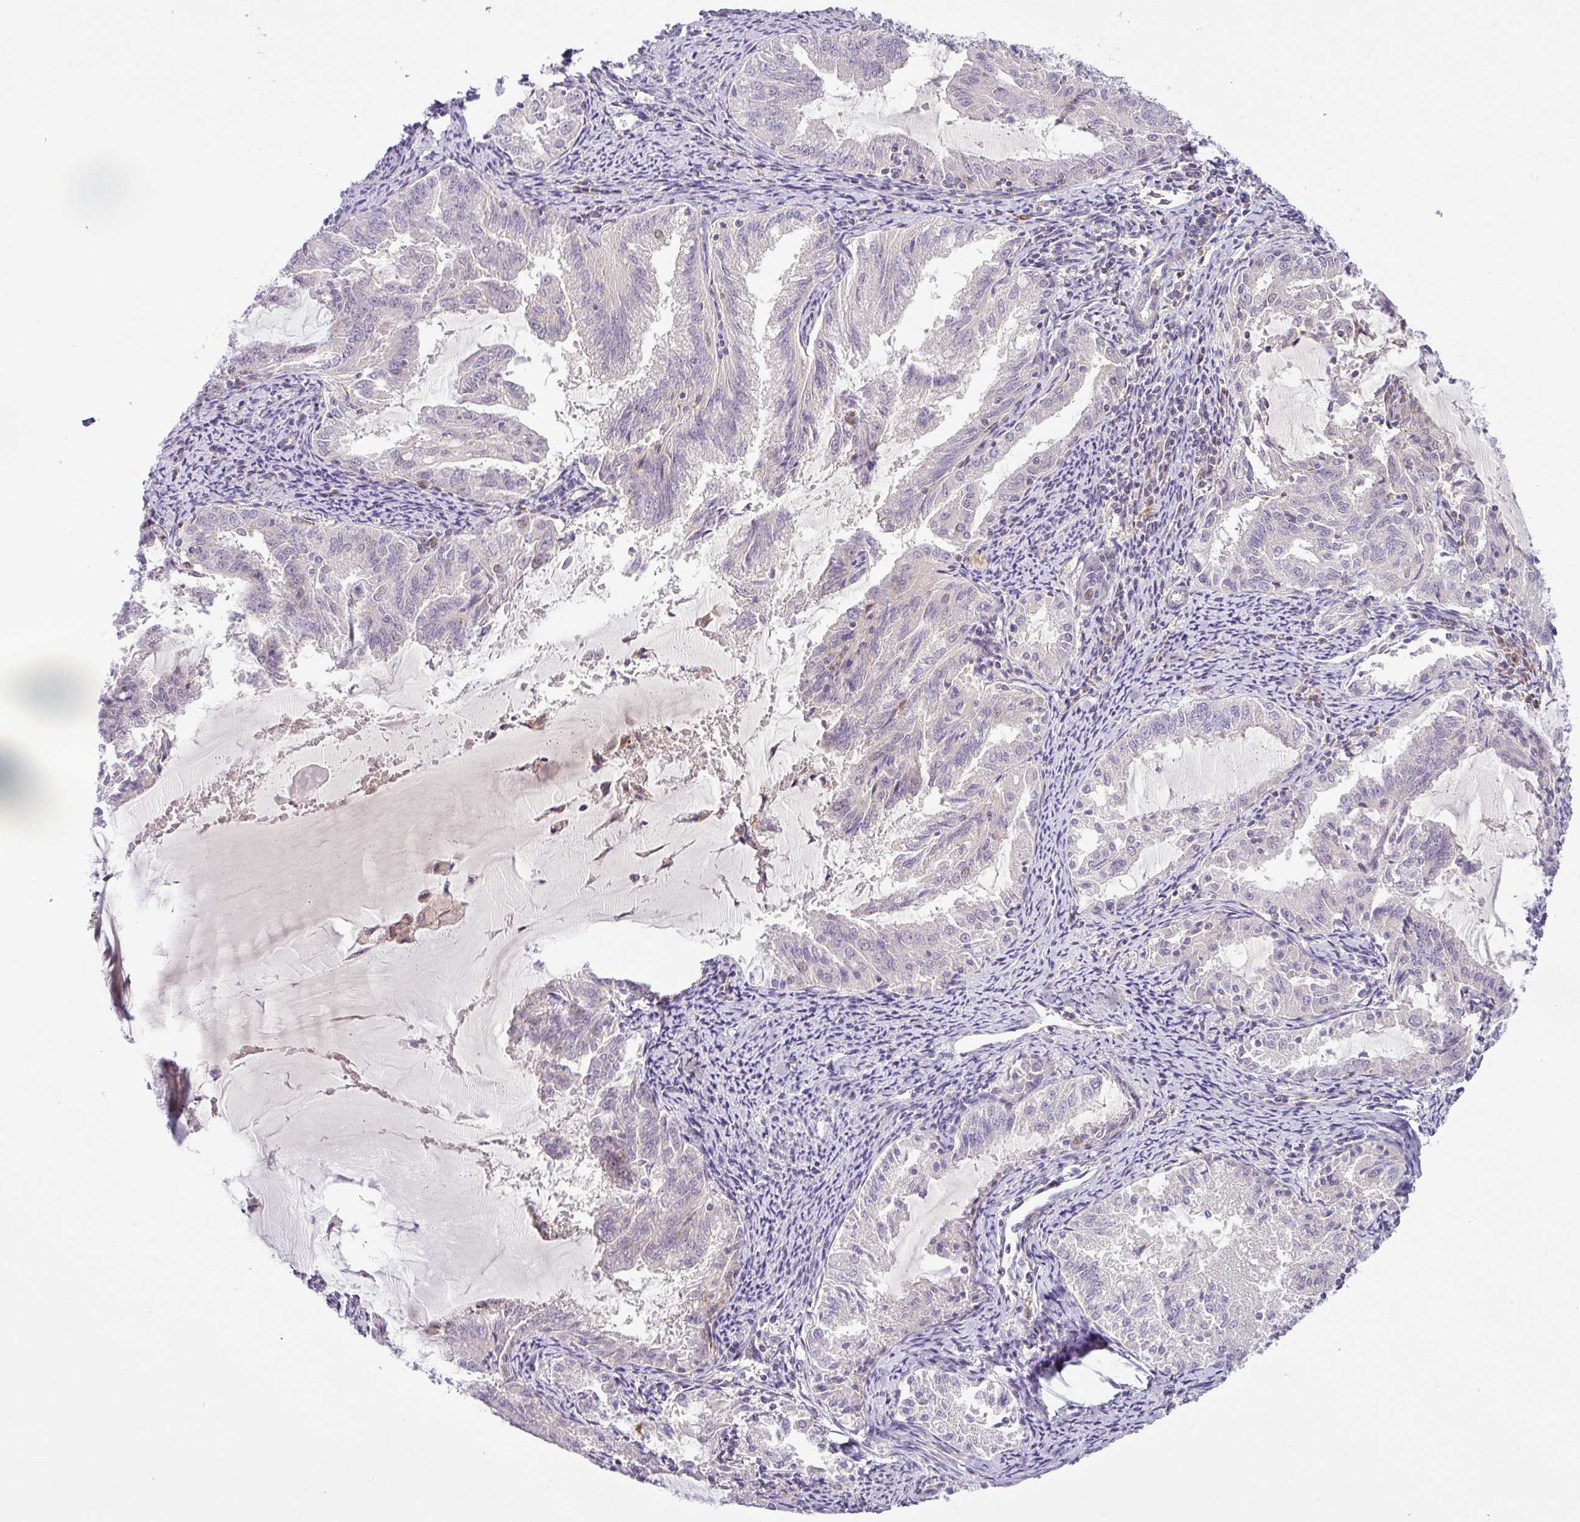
{"staining": {"intensity": "weak", "quantity": "25%-75%", "location": "cytoplasmic/membranous"}, "tissue": "endometrial cancer", "cell_type": "Tumor cells", "image_type": "cancer", "snomed": [{"axis": "morphology", "description": "Adenocarcinoma, NOS"}, {"axis": "topography", "description": "Endometrium"}], "caption": "DAB (3,3'-diaminobenzidine) immunohistochemical staining of human adenocarcinoma (endometrial) exhibits weak cytoplasmic/membranous protein staining in approximately 25%-75% of tumor cells. (DAB (3,3'-diaminobenzidine) IHC with brightfield microscopy, high magnification).", "gene": "NDUFB2", "patient": {"sex": "female", "age": 70}}